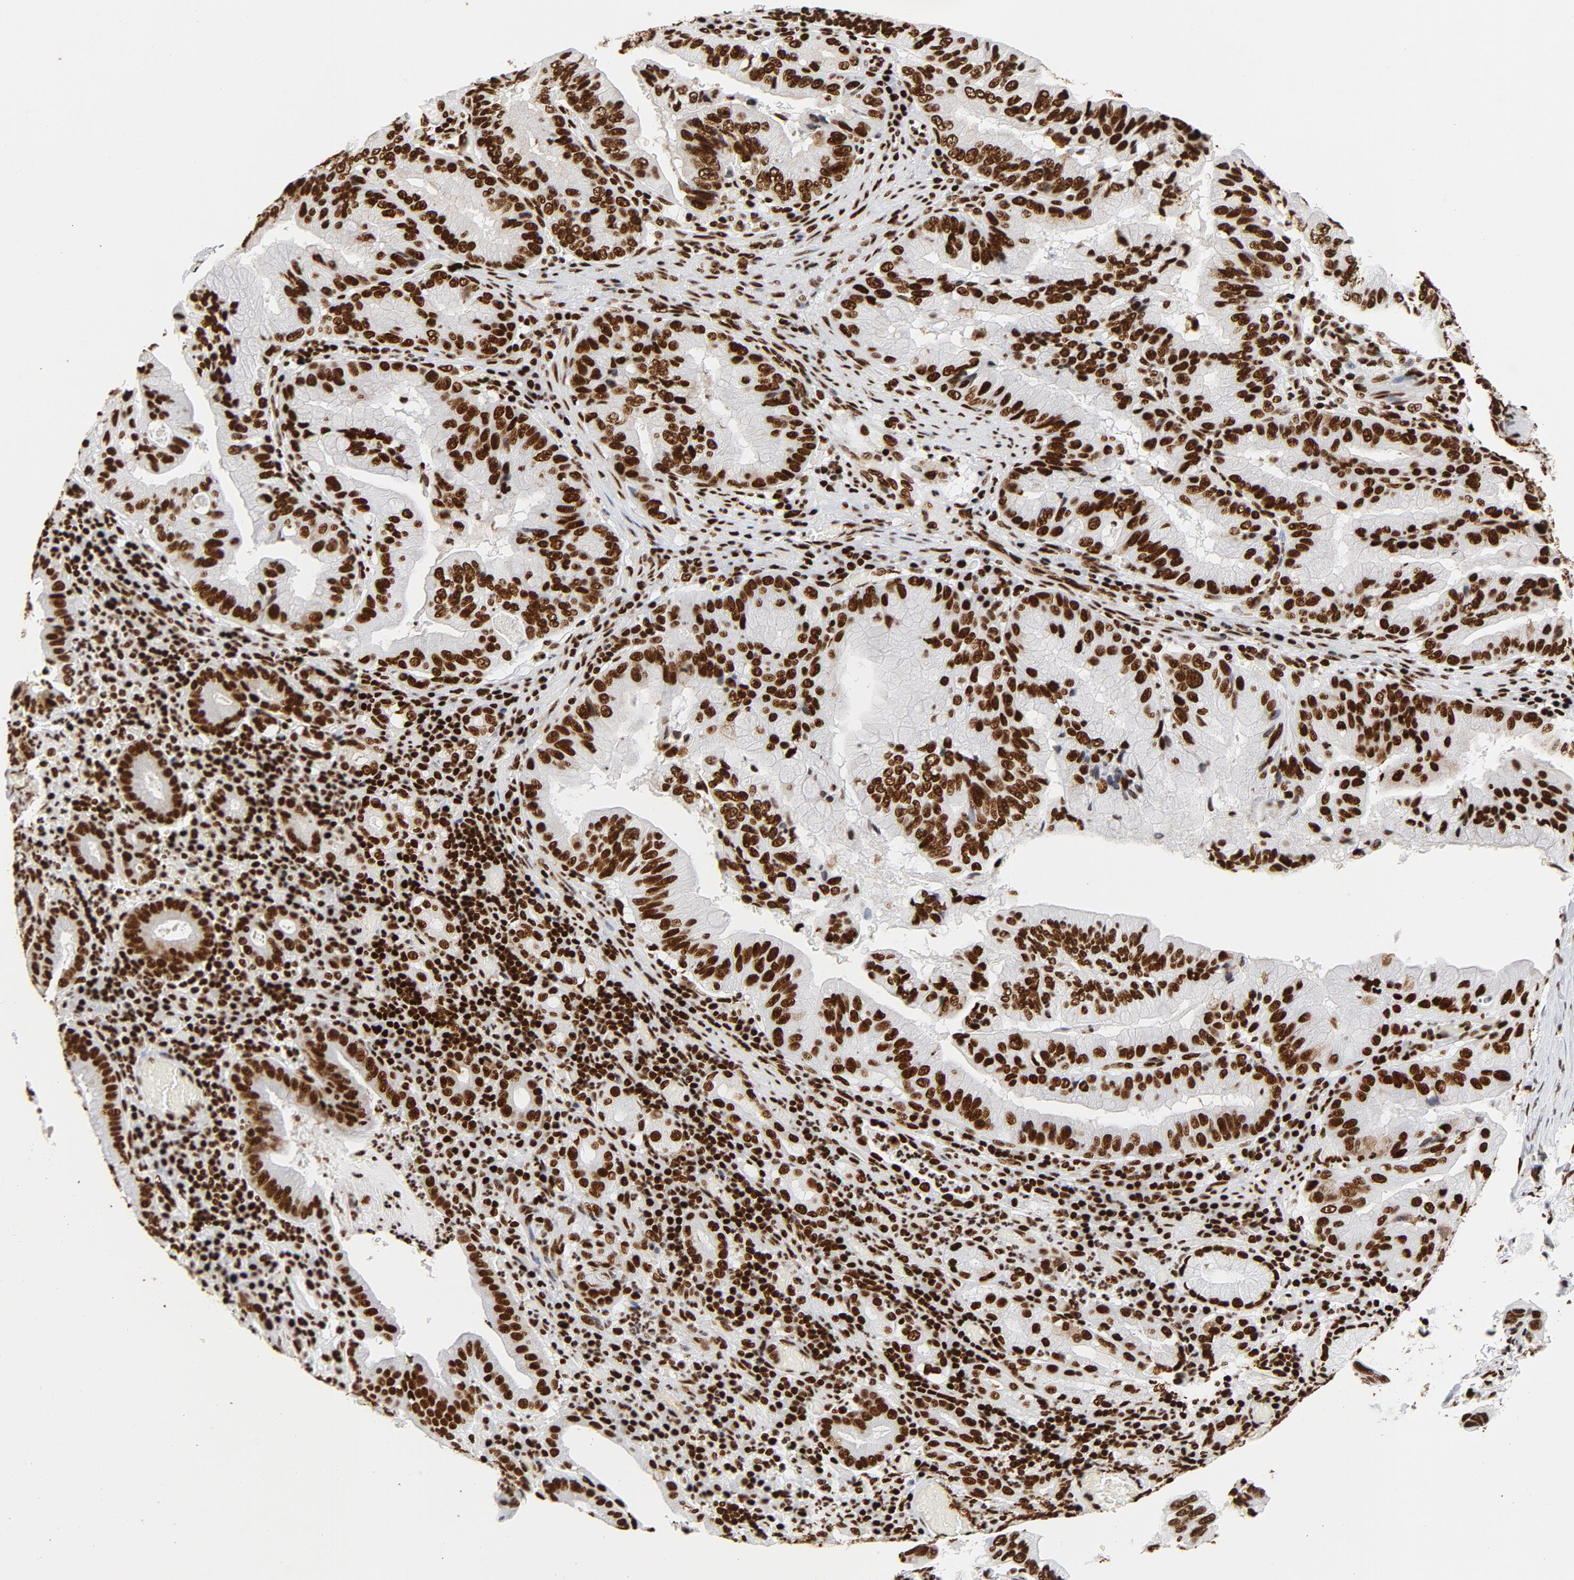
{"staining": {"intensity": "strong", "quantity": ">75%", "location": "nuclear"}, "tissue": "stomach cancer", "cell_type": "Tumor cells", "image_type": "cancer", "snomed": [{"axis": "morphology", "description": "Adenocarcinoma, NOS"}, {"axis": "topography", "description": "Stomach, upper"}], "caption": "Stomach adenocarcinoma stained with DAB (3,3'-diaminobenzidine) immunohistochemistry (IHC) displays high levels of strong nuclear positivity in about >75% of tumor cells.", "gene": "XRCC6", "patient": {"sex": "male", "age": 80}}